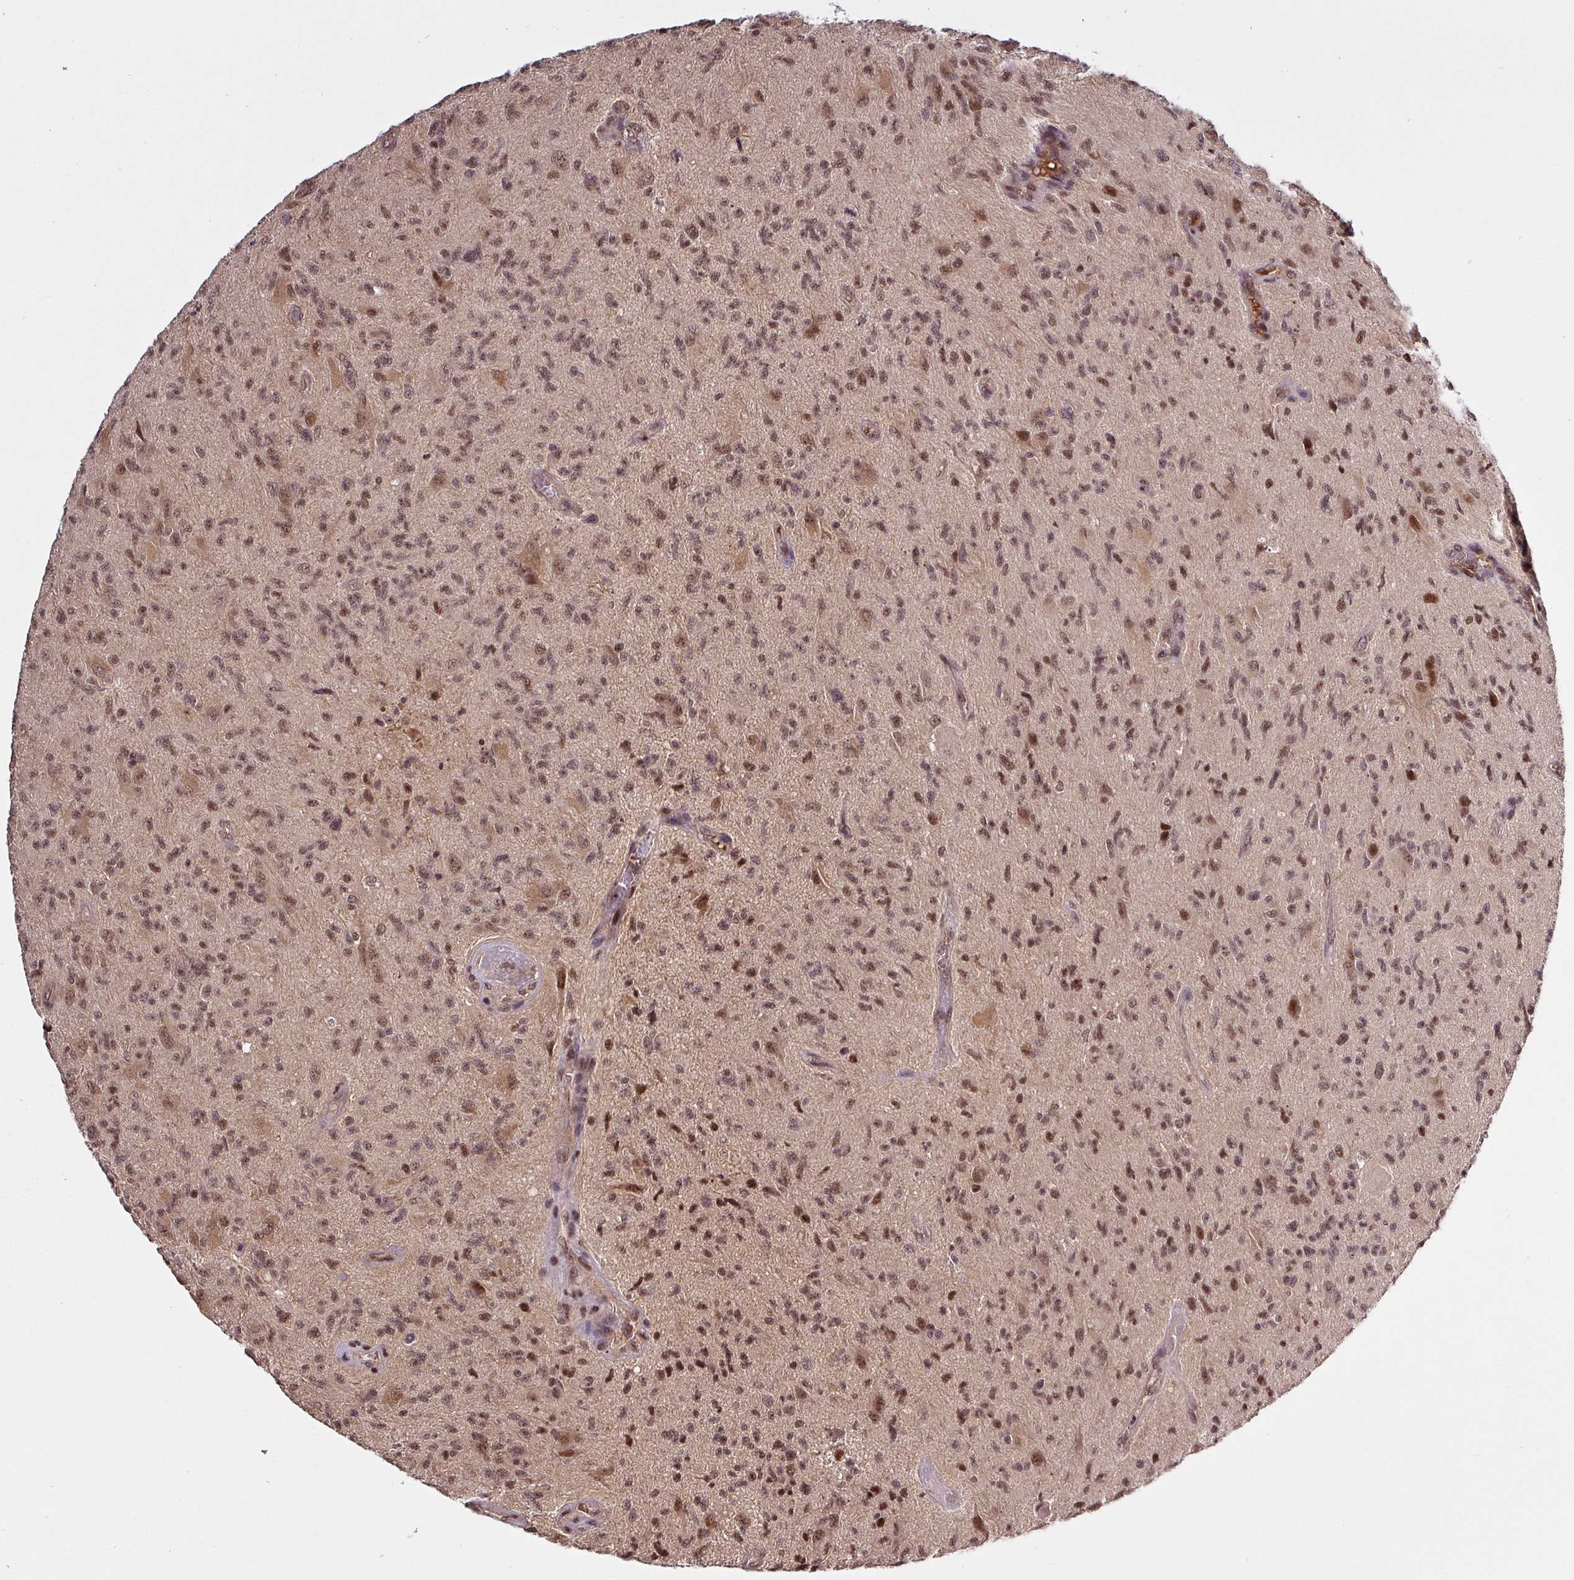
{"staining": {"intensity": "moderate", "quantity": ">75%", "location": "nuclear"}, "tissue": "glioma", "cell_type": "Tumor cells", "image_type": "cancer", "snomed": [{"axis": "morphology", "description": "Glioma, malignant, High grade"}, {"axis": "topography", "description": "Brain"}], "caption": "Moderate nuclear positivity for a protein is seen in about >75% of tumor cells of high-grade glioma (malignant) using IHC.", "gene": "ITPKC", "patient": {"sex": "male", "age": 67}}